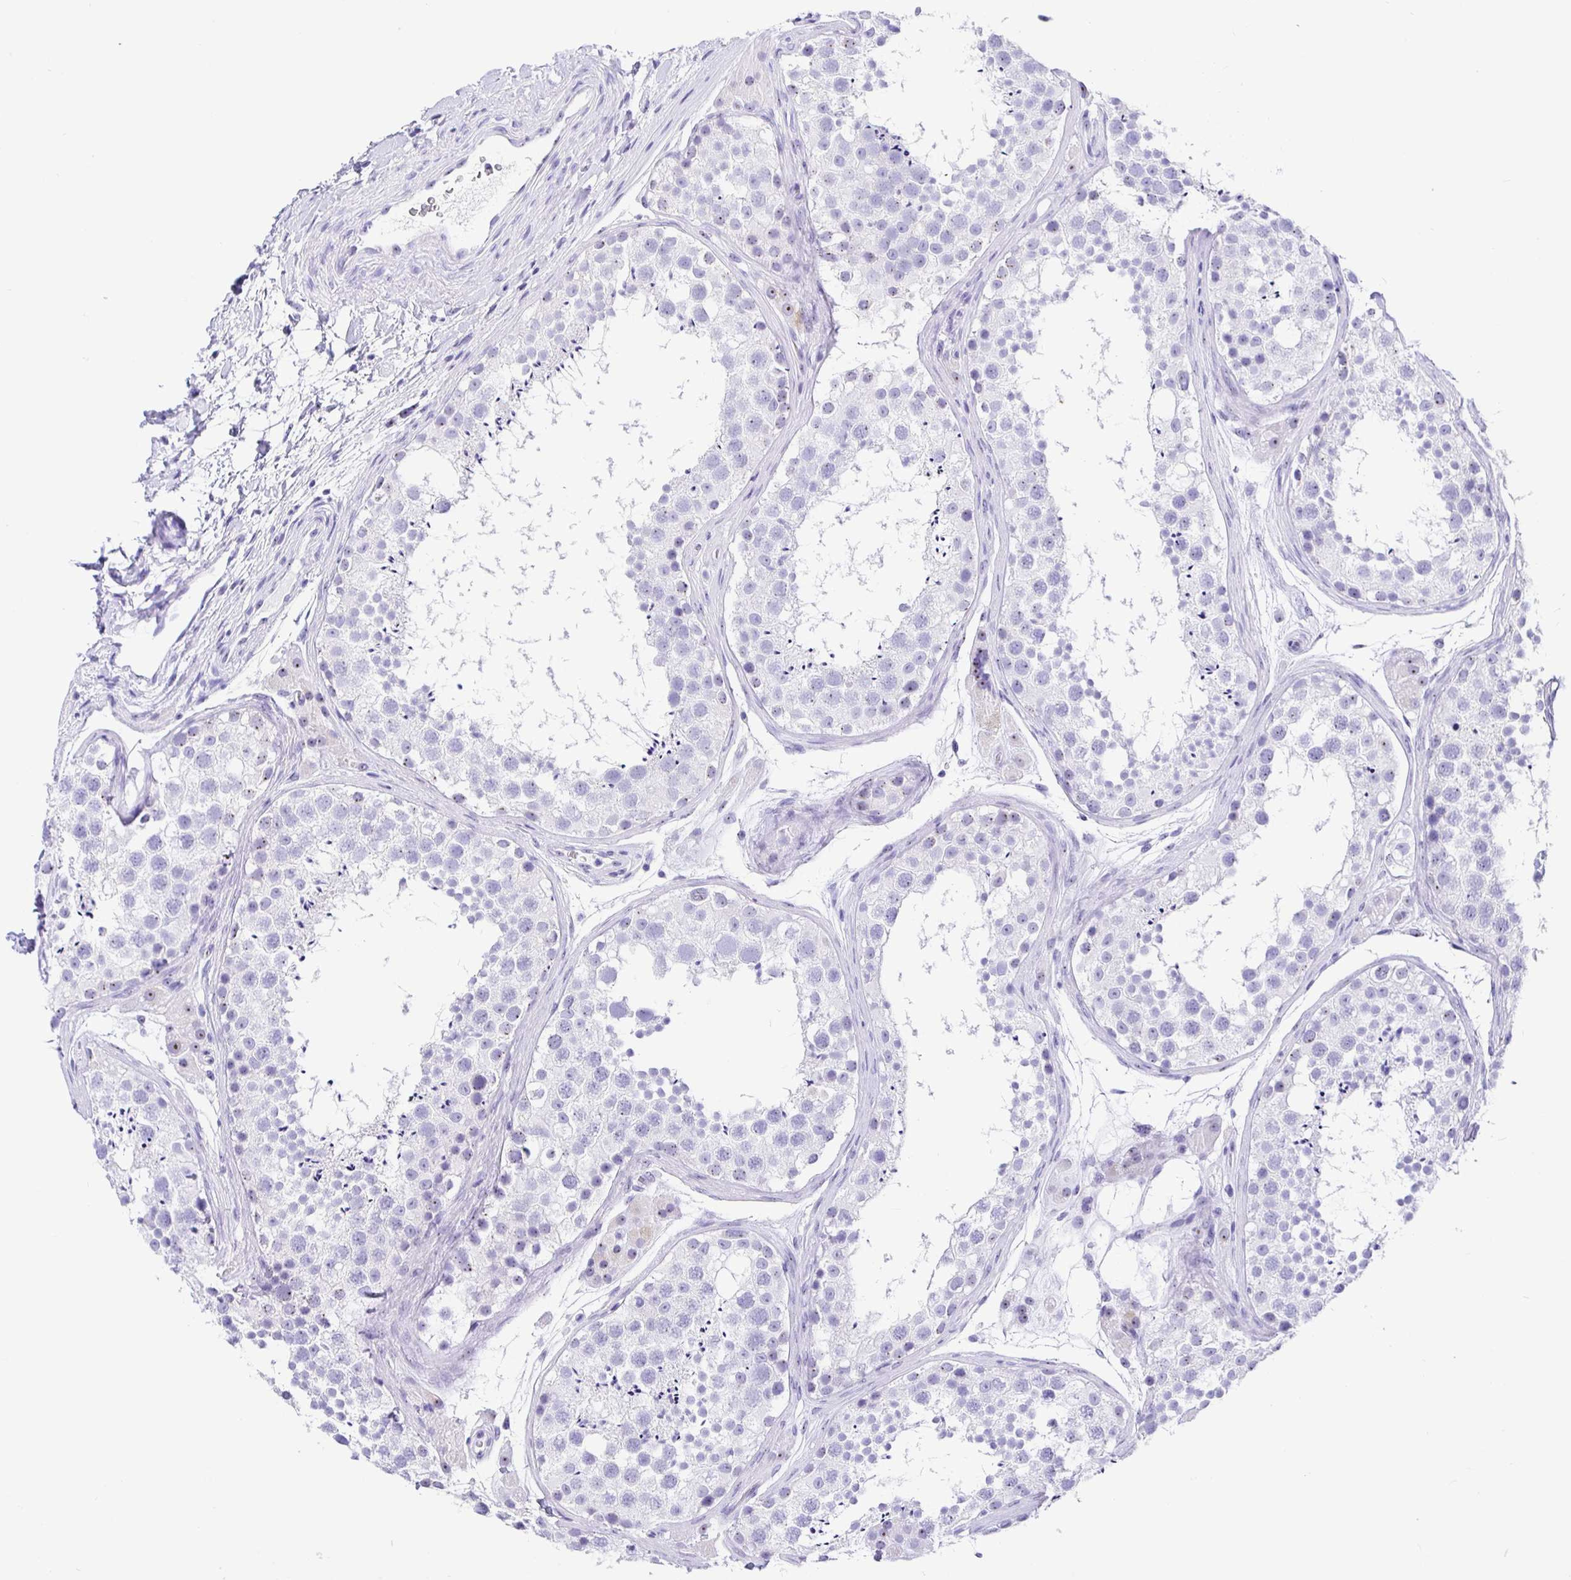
{"staining": {"intensity": "negative", "quantity": "none", "location": "none"}, "tissue": "testis", "cell_type": "Cells in seminiferous ducts", "image_type": "normal", "snomed": [{"axis": "morphology", "description": "Normal tissue, NOS"}, {"axis": "topography", "description": "Testis"}], "caption": "There is no significant expression in cells in seminiferous ducts of testis. (Immunohistochemistry (ihc), brightfield microscopy, high magnification).", "gene": "PRAMEF18", "patient": {"sex": "male", "age": 41}}